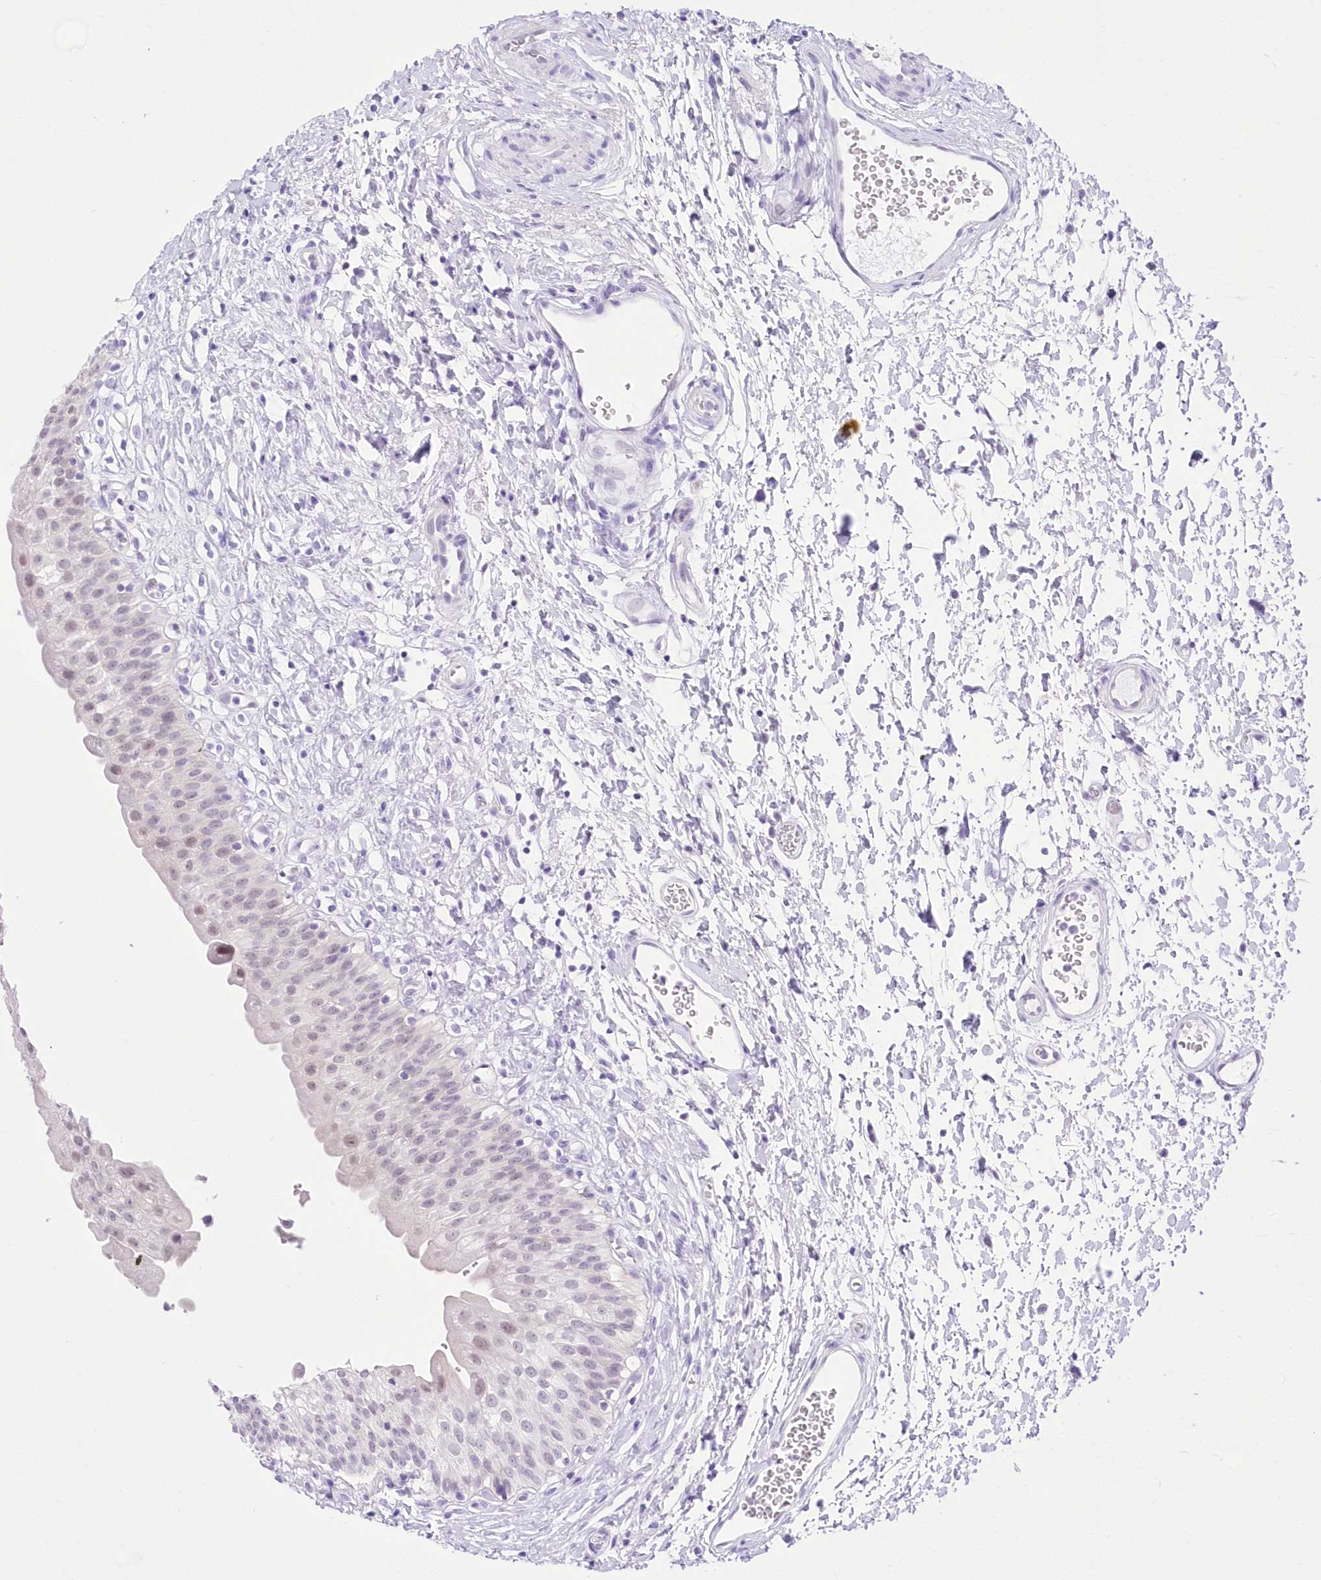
{"staining": {"intensity": "negative", "quantity": "none", "location": "none"}, "tissue": "urinary bladder", "cell_type": "Urothelial cells", "image_type": "normal", "snomed": [{"axis": "morphology", "description": "Normal tissue, NOS"}, {"axis": "topography", "description": "Urinary bladder"}], "caption": "Image shows no significant protein positivity in urothelial cells of benign urinary bladder. (Immunohistochemistry, brightfield microscopy, high magnification).", "gene": "UBA6", "patient": {"sex": "male", "age": 51}}